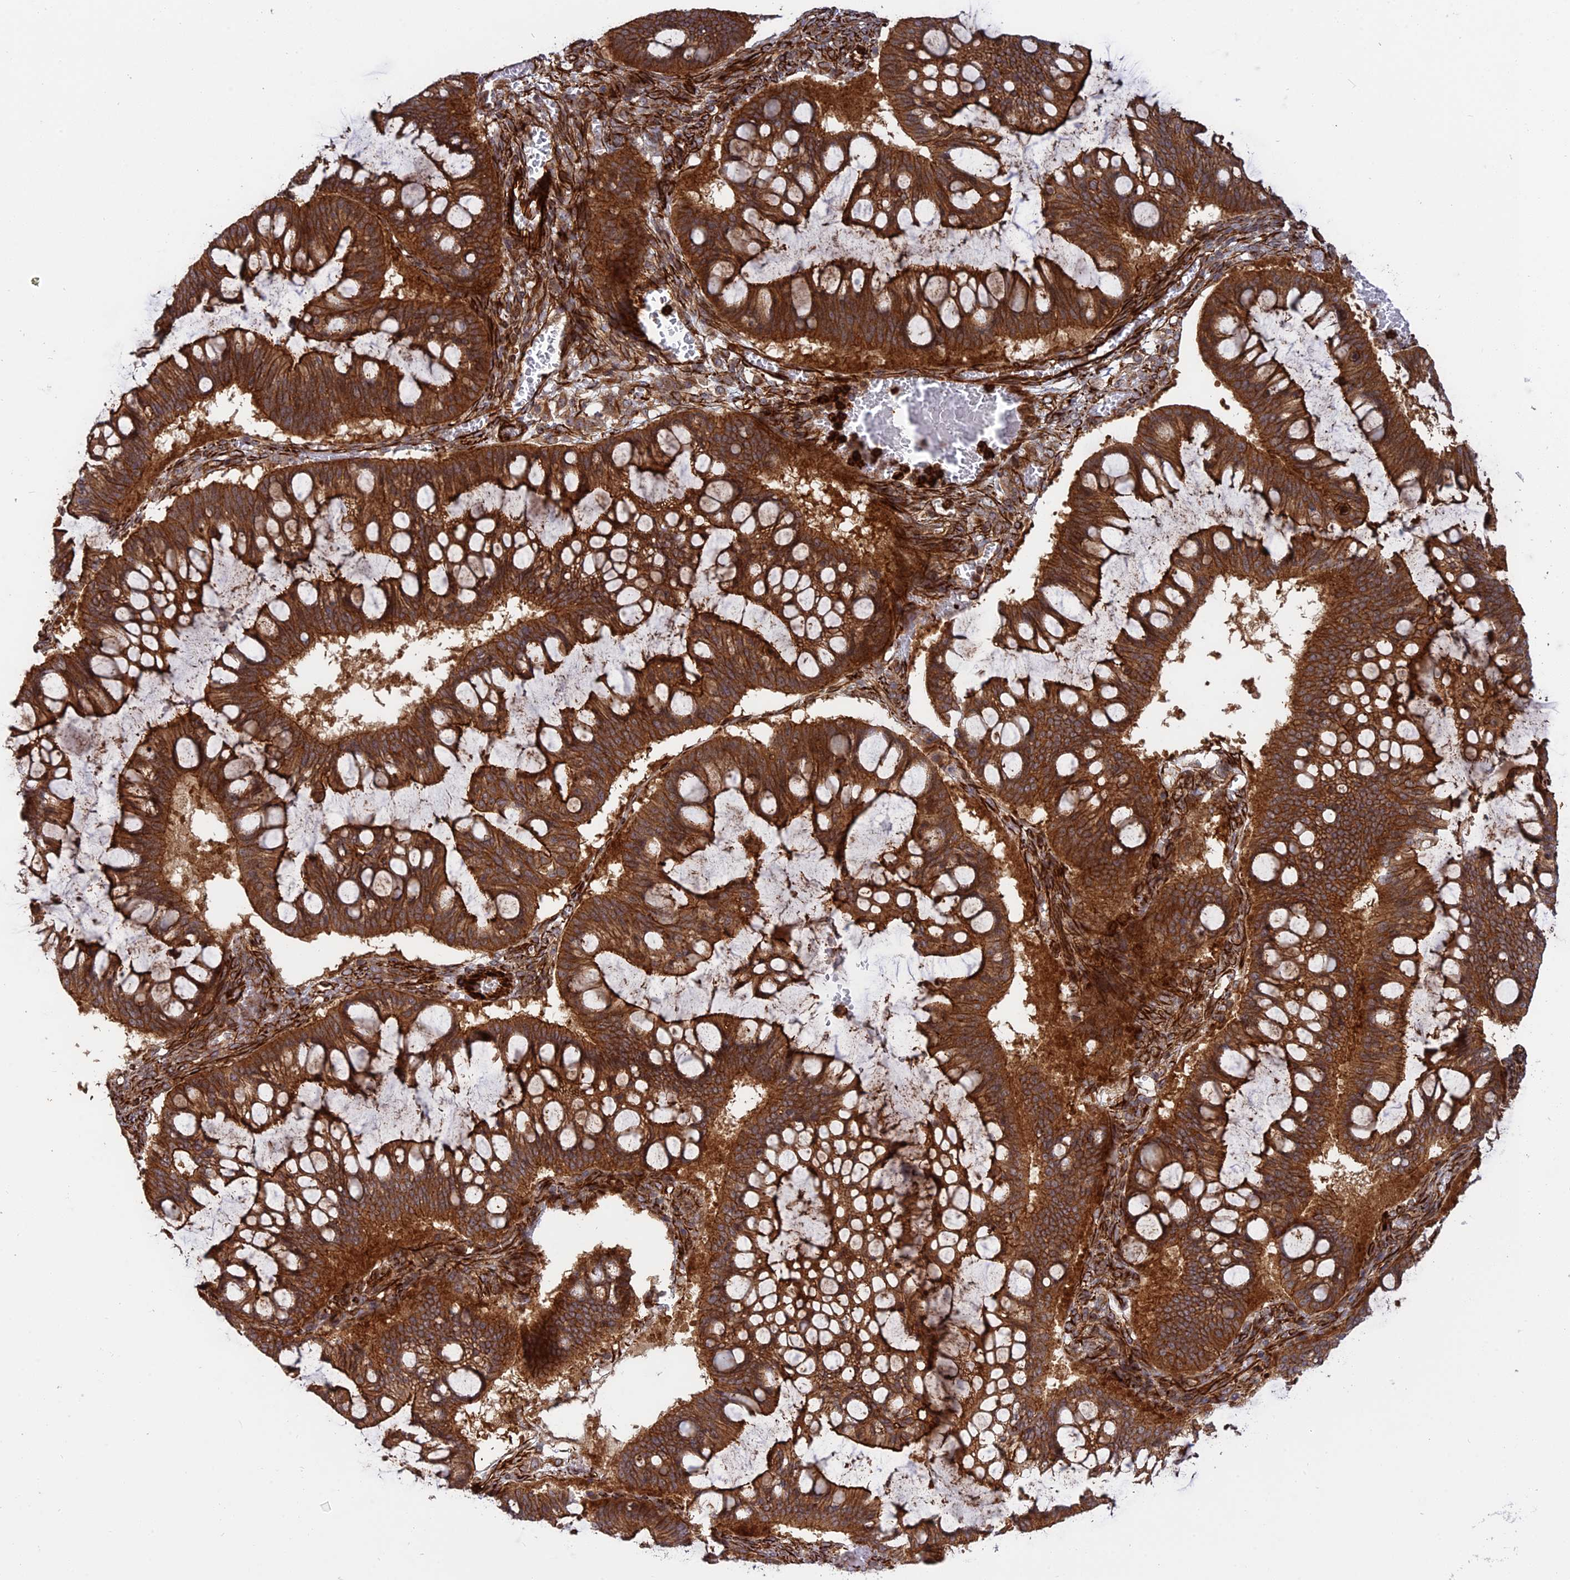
{"staining": {"intensity": "strong", "quantity": ">75%", "location": "cytoplasmic/membranous"}, "tissue": "ovarian cancer", "cell_type": "Tumor cells", "image_type": "cancer", "snomed": [{"axis": "morphology", "description": "Cystadenocarcinoma, mucinous, NOS"}, {"axis": "topography", "description": "Ovary"}], "caption": "This histopathology image displays ovarian cancer stained with immunohistochemistry (IHC) to label a protein in brown. The cytoplasmic/membranous of tumor cells show strong positivity for the protein. Nuclei are counter-stained blue.", "gene": "PHLDB3", "patient": {"sex": "female", "age": 73}}